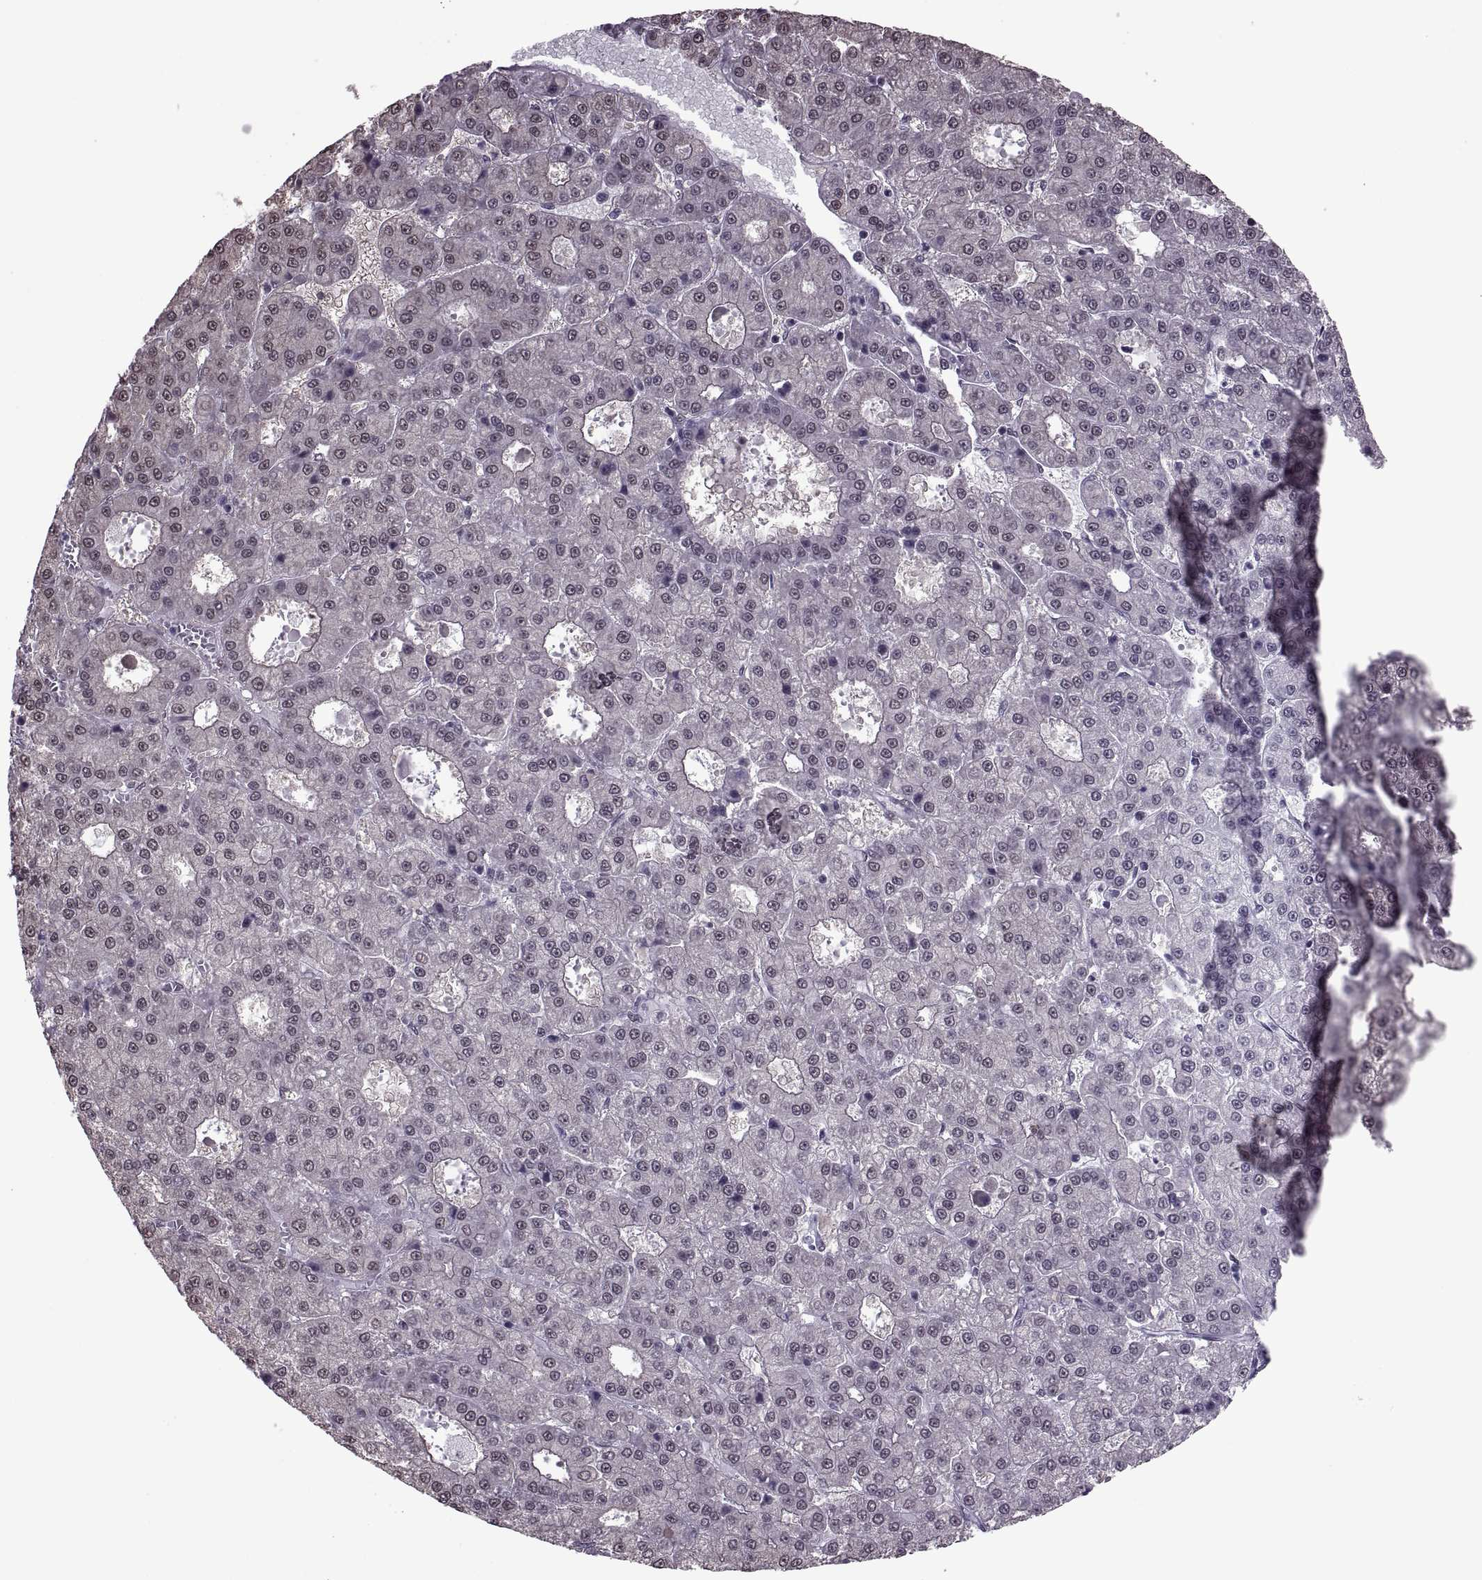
{"staining": {"intensity": "negative", "quantity": "none", "location": "none"}, "tissue": "liver cancer", "cell_type": "Tumor cells", "image_type": "cancer", "snomed": [{"axis": "morphology", "description": "Carcinoma, Hepatocellular, NOS"}, {"axis": "topography", "description": "Liver"}], "caption": "High magnification brightfield microscopy of liver cancer stained with DAB (brown) and counterstained with hematoxylin (blue): tumor cells show no significant expression. The staining was performed using DAB to visualize the protein expression in brown, while the nuclei were stained in blue with hematoxylin (Magnification: 20x).", "gene": "MAGEA4", "patient": {"sex": "male", "age": 70}}